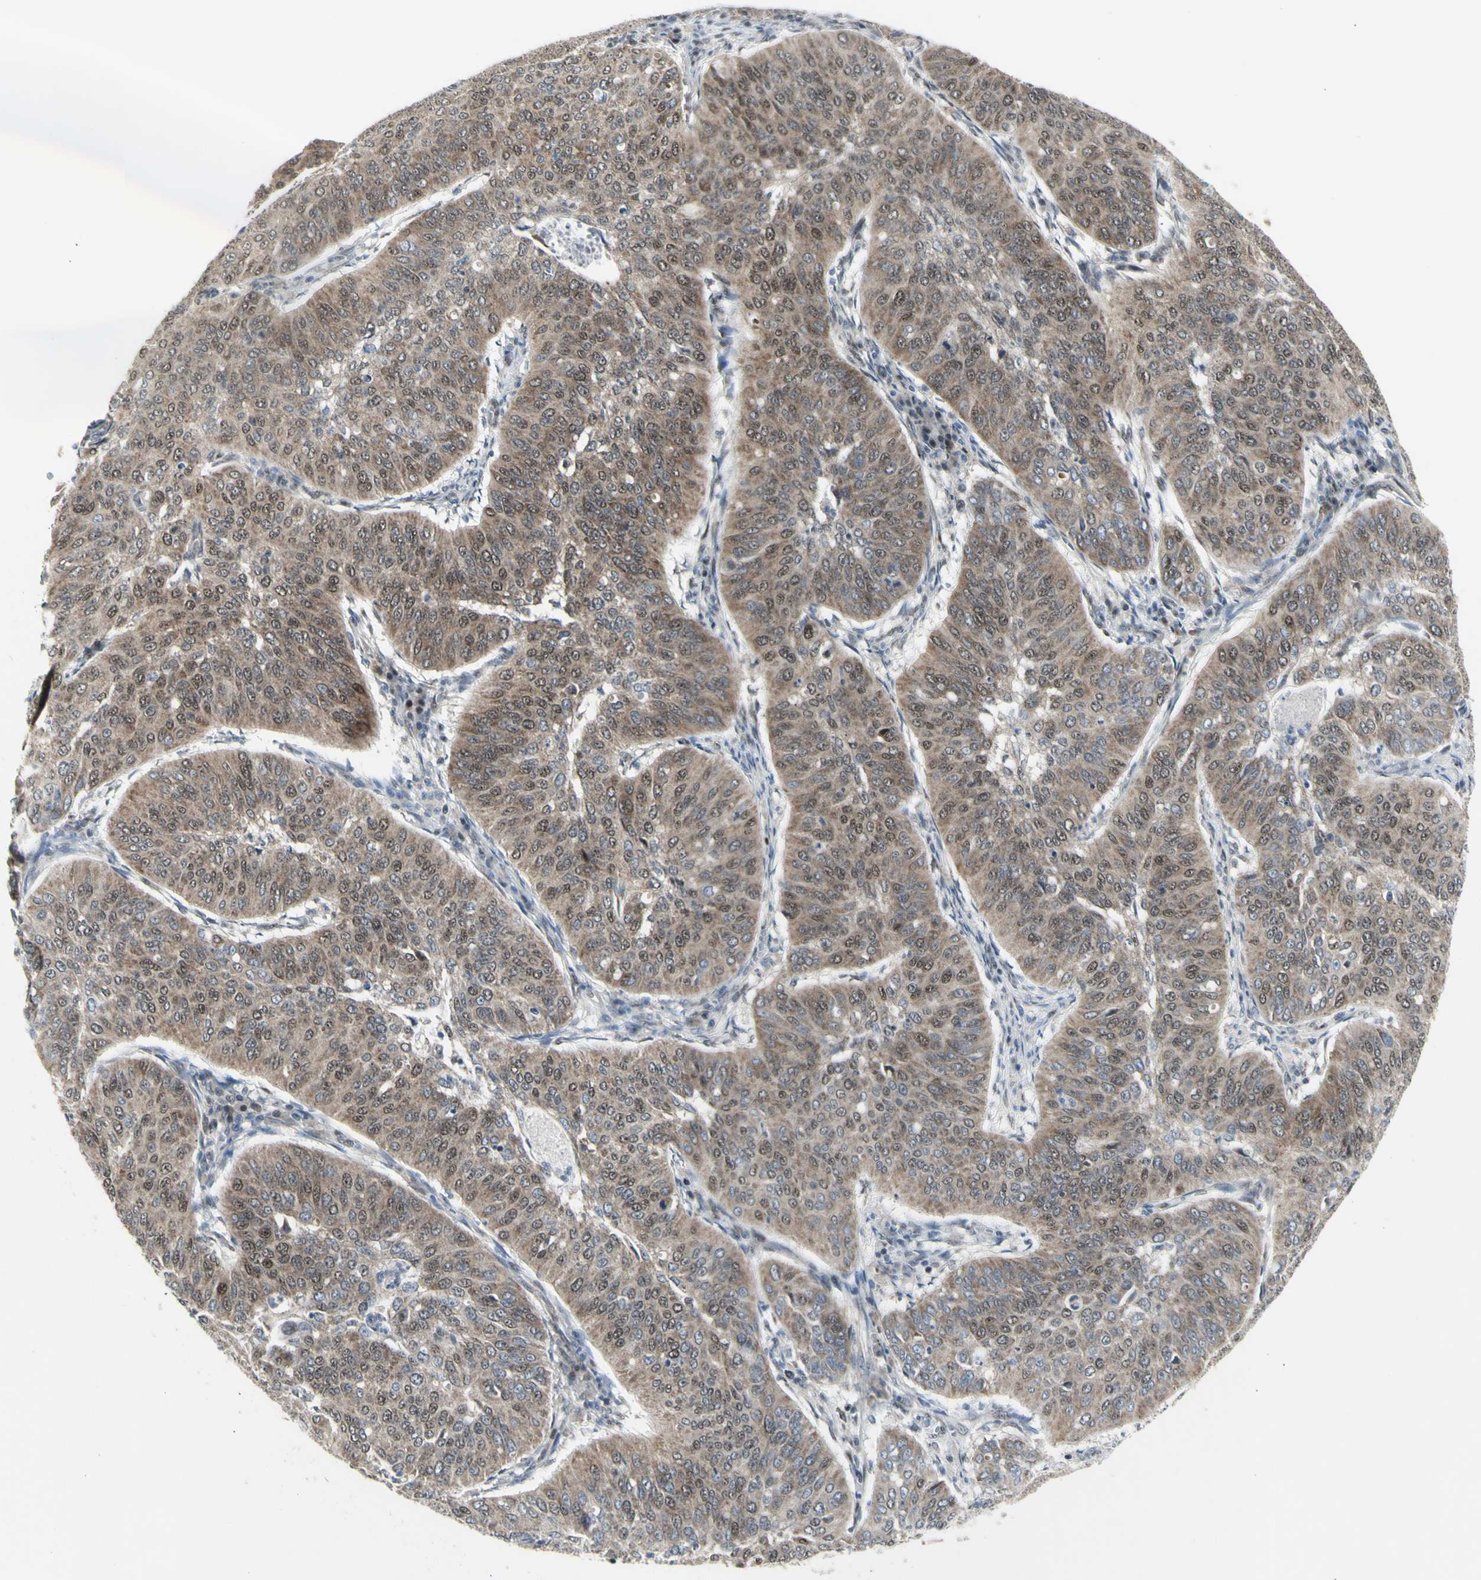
{"staining": {"intensity": "moderate", "quantity": ">75%", "location": "cytoplasmic/membranous,nuclear"}, "tissue": "cervical cancer", "cell_type": "Tumor cells", "image_type": "cancer", "snomed": [{"axis": "morphology", "description": "Normal tissue, NOS"}, {"axis": "morphology", "description": "Squamous cell carcinoma, NOS"}, {"axis": "topography", "description": "Cervix"}], "caption": "Immunohistochemical staining of cervical squamous cell carcinoma exhibits medium levels of moderate cytoplasmic/membranous and nuclear protein staining in approximately >75% of tumor cells.", "gene": "DHRS7B", "patient": {"sex": "female", "age": 39}}